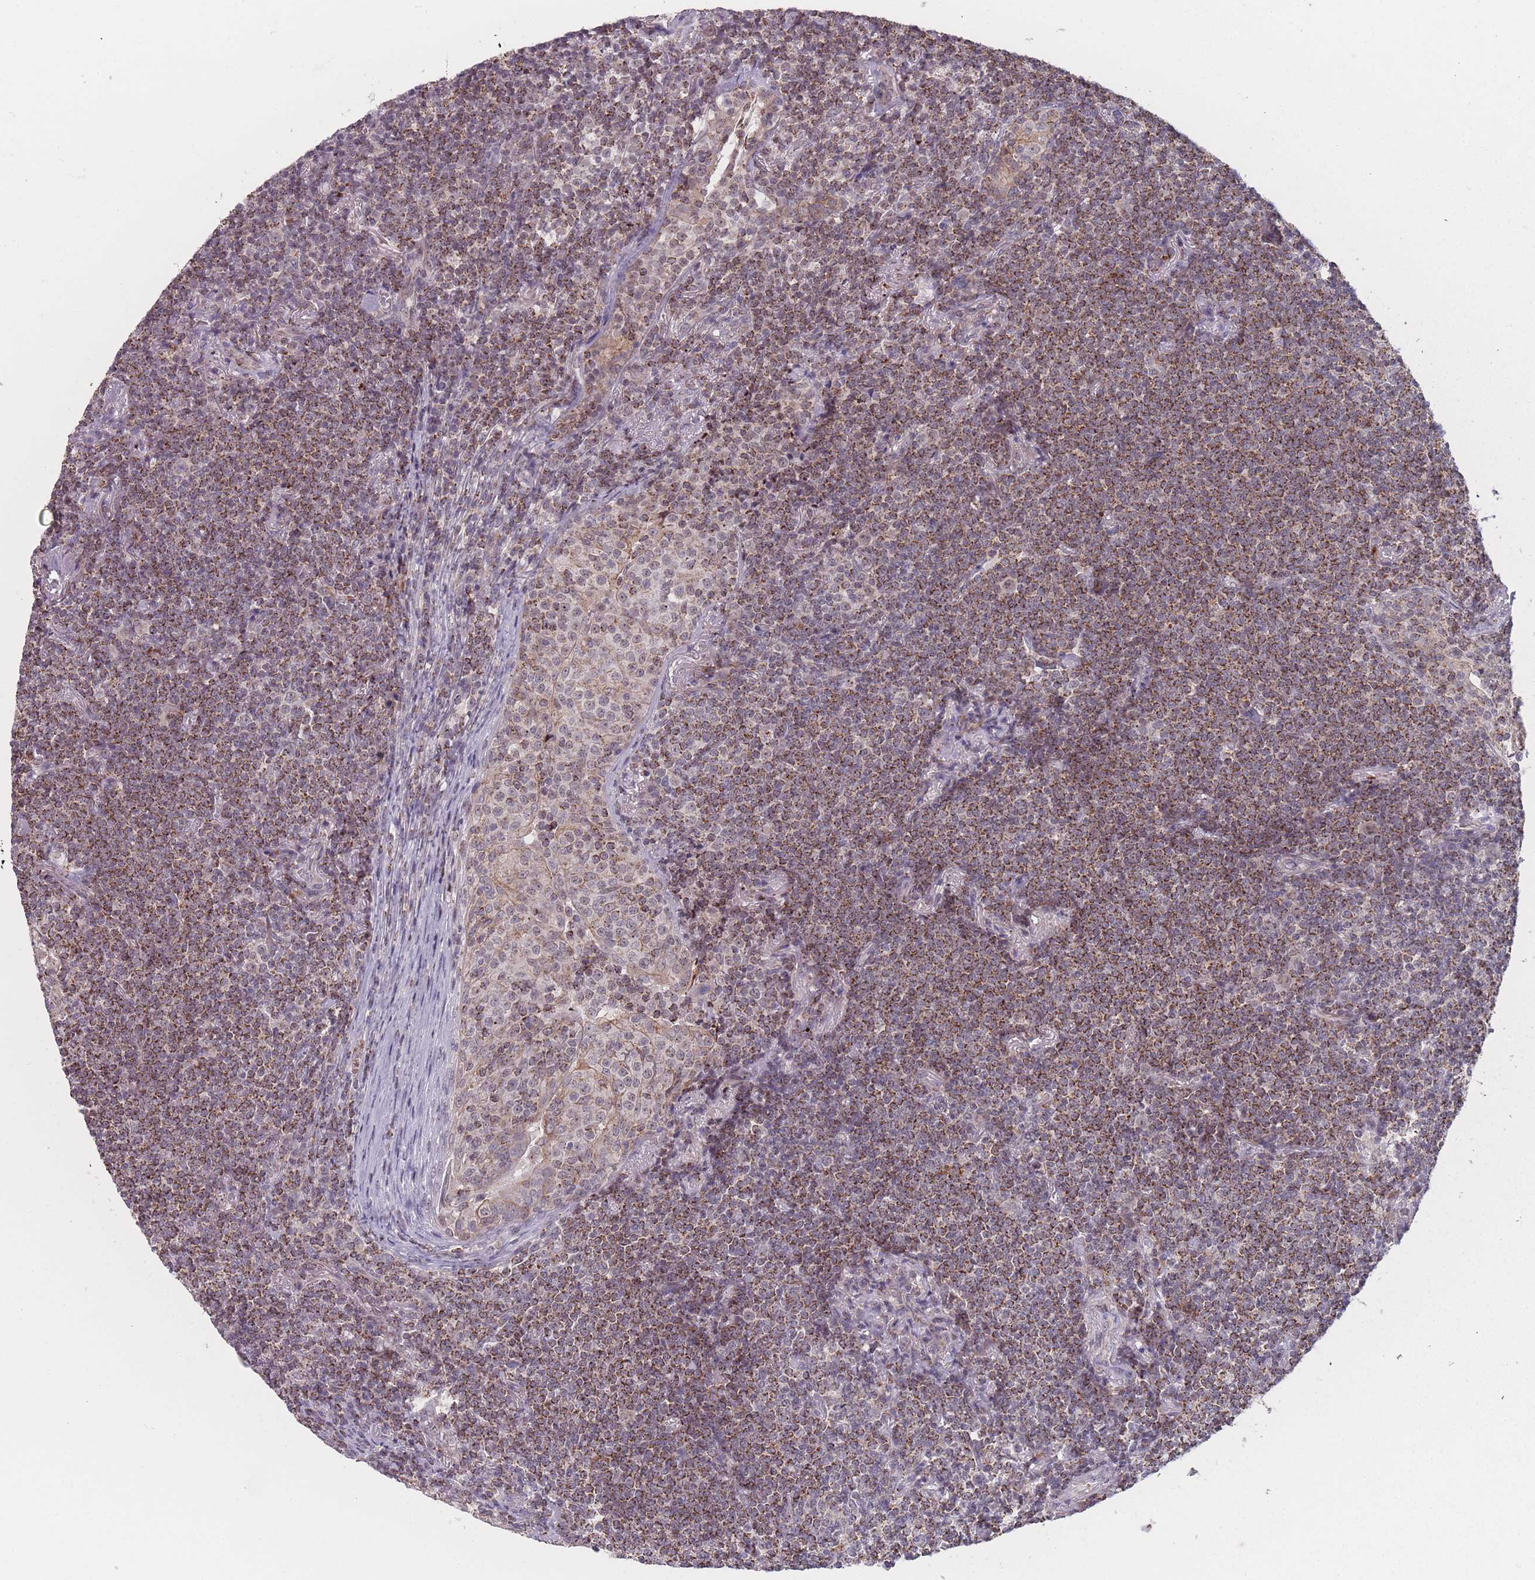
{"staining": {"intensity": "moderate", "quantity": ">75%", "location": "cytoplasmic/membranous"}, "tissue": "lymphoma", "cell_type": "Tumor cells", "image_type": "cancer", "snomed": [{"axis": "morphology", "description": "Malignant lymphoma, non-Hodgkin's type, Low grade"}, {"axis": "topography", "description": "Lung"}], "caption": "Moderate cytoplasmic/membranous protein expression is identified in about >75% of tumor cells in low-grade malignant lymphoma, non-Hodgkin's type.", "gene": "TMEM232", "patient": {"sex": "female", "age": 71}}